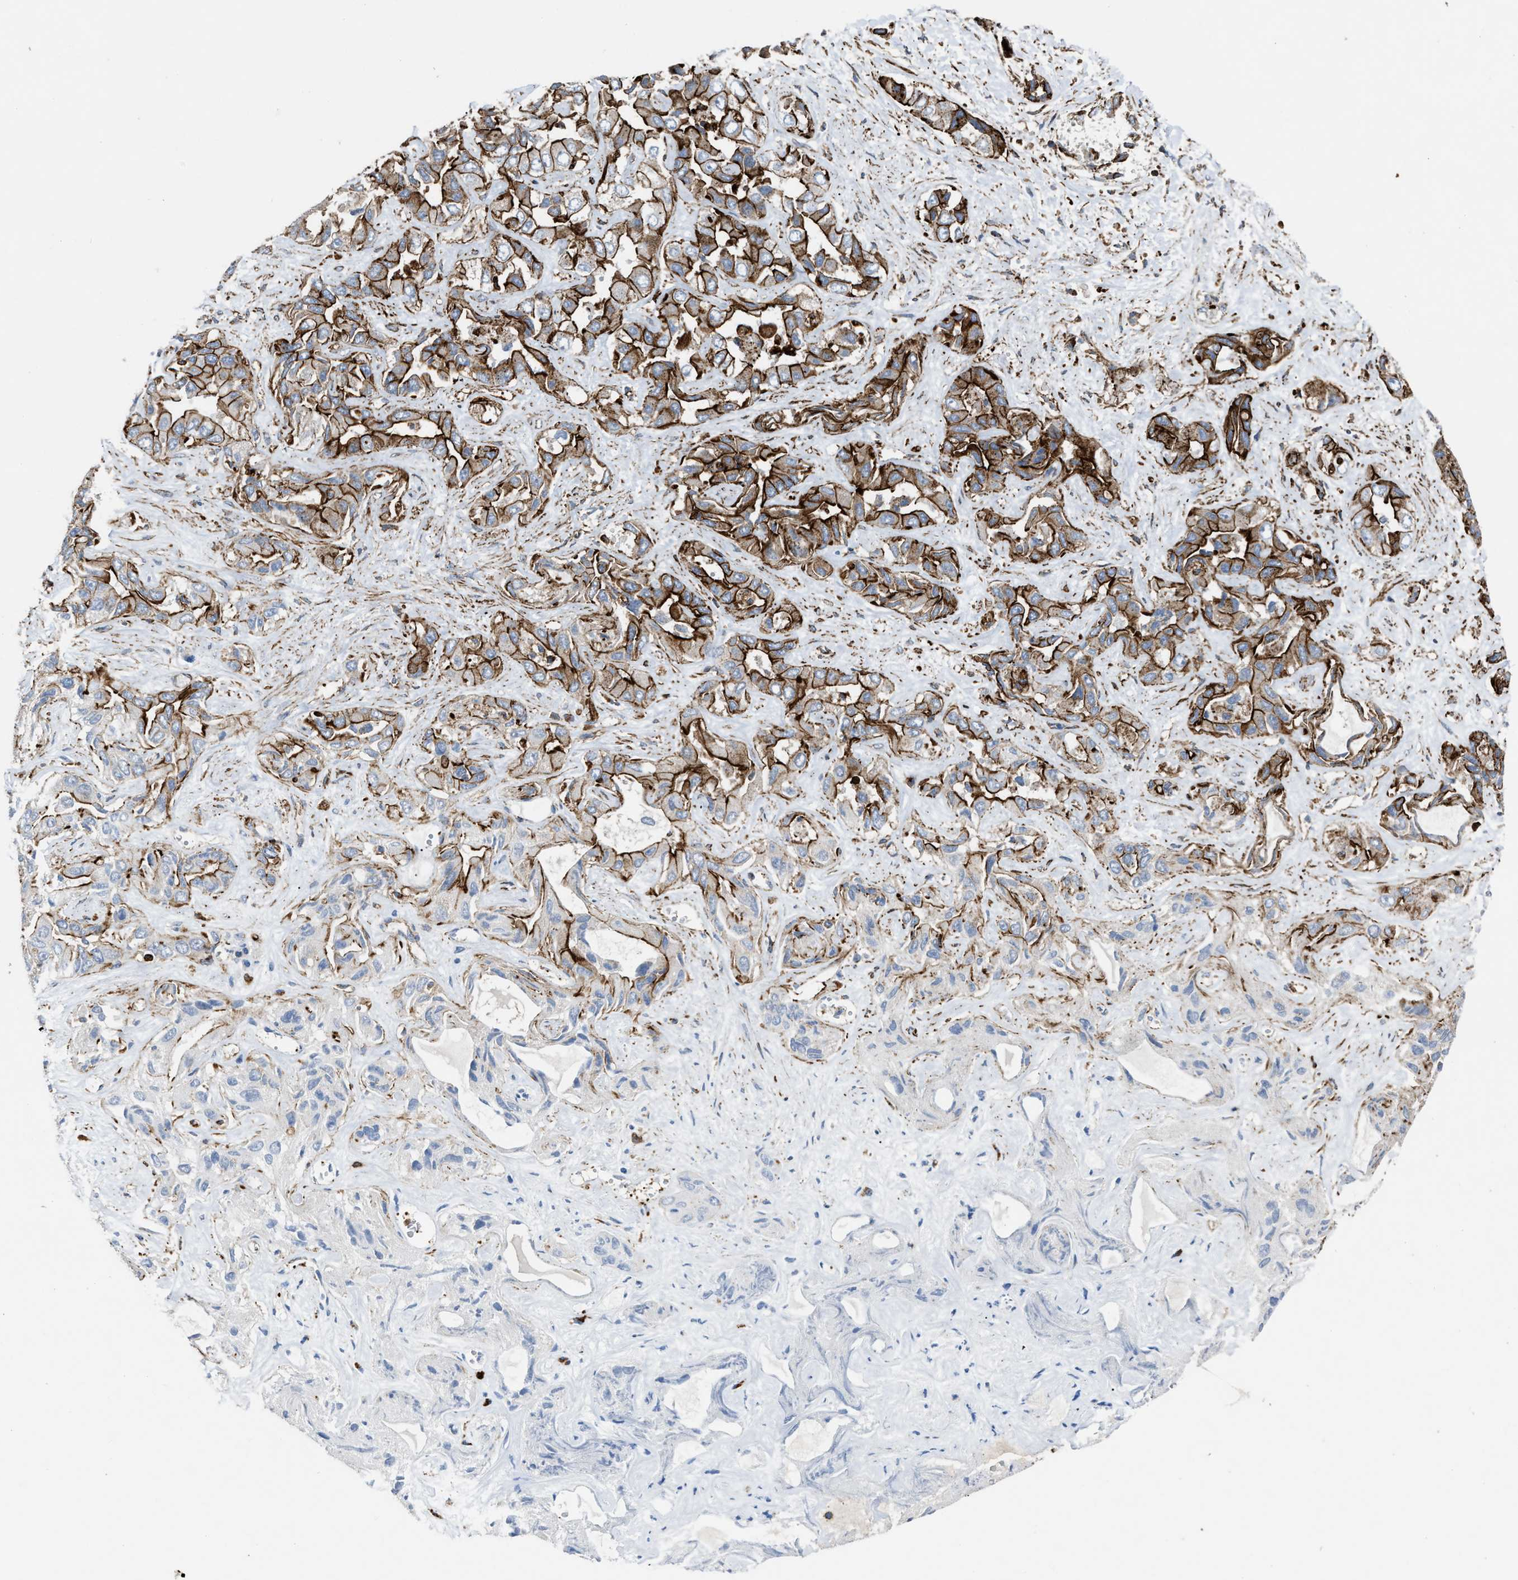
{"staining": {"intensity": "strong", "quantity": "25%-75%", "location": "cytoplasmic/membranous"}, "tissue": "liver cancer", "cell_type": "Tumor cells", "image_type": "cancer", "snomed": [{"axis": "morphology", "description": "Cholangiocarcinoma"}, {"axis": "topography", "description": "Liver"}], "caption": "Immunohistochemical staining of liver cholangiocarcinoma reveals strong cytoplasmic/membranous protein staining in about 25%-75% of tumor cells.", "gene": "AGPAT2", "patient": {"sex": "female", "age": 52}}